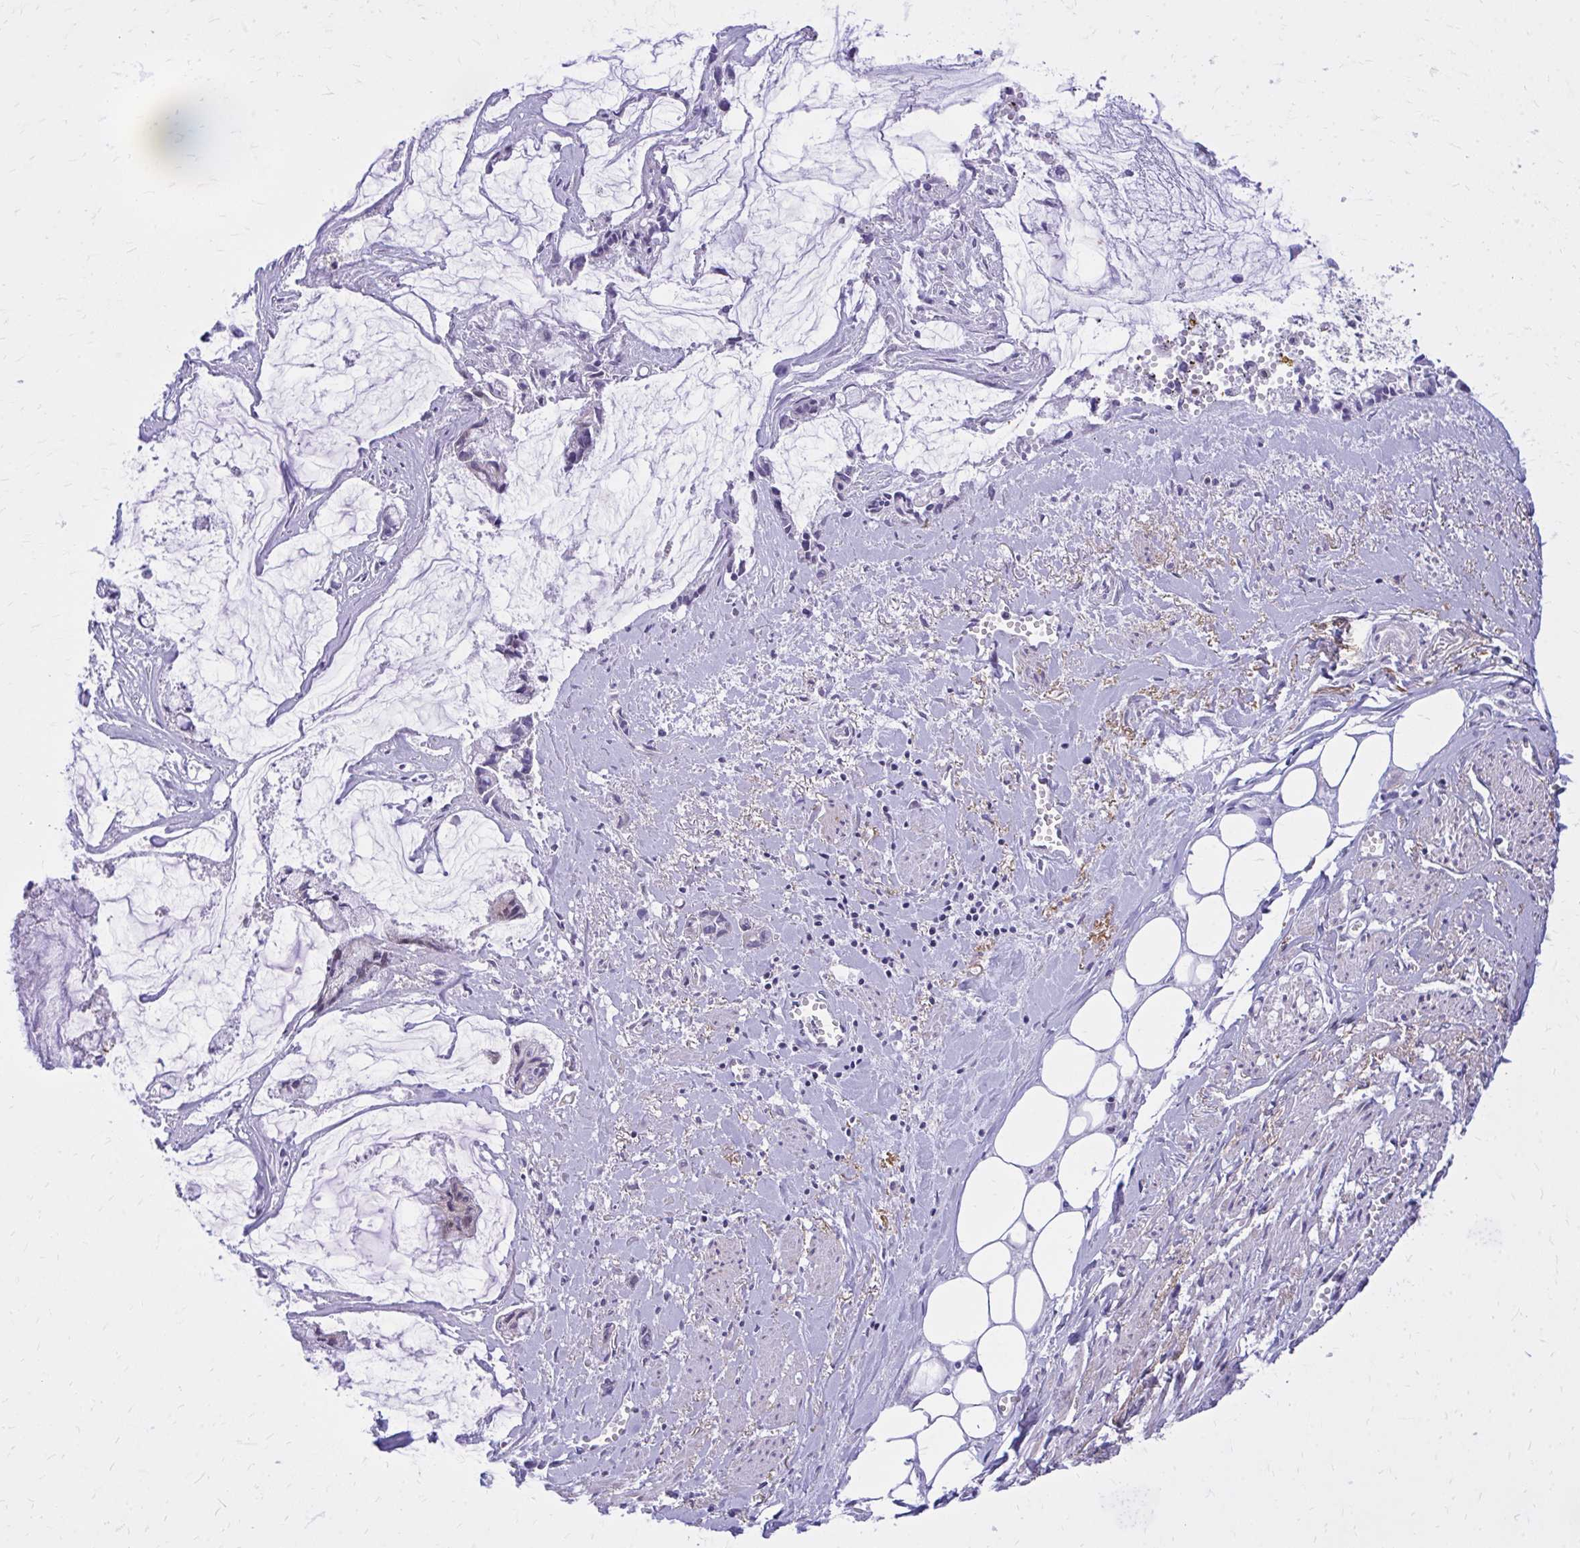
{"staining": {"intensity": "negative", "quantity": "none", "location": "none"}, "tissue": "ovarian cancer", "cell_type": "Tumor cells", "image_type": "cancer", "snomed": [{"axis": "morphology", "description": "Cystadenocarcinoma, mucinous, NOS"}, {"axis": "topography", "description": "Ovary"}], "caption": "This is an IHC photomicrograph of human ovarian cancer. There is no positivity in tumor cells.", "gene": "ADAMTSL1", "patient": {"sex": "female", "age": 90}}